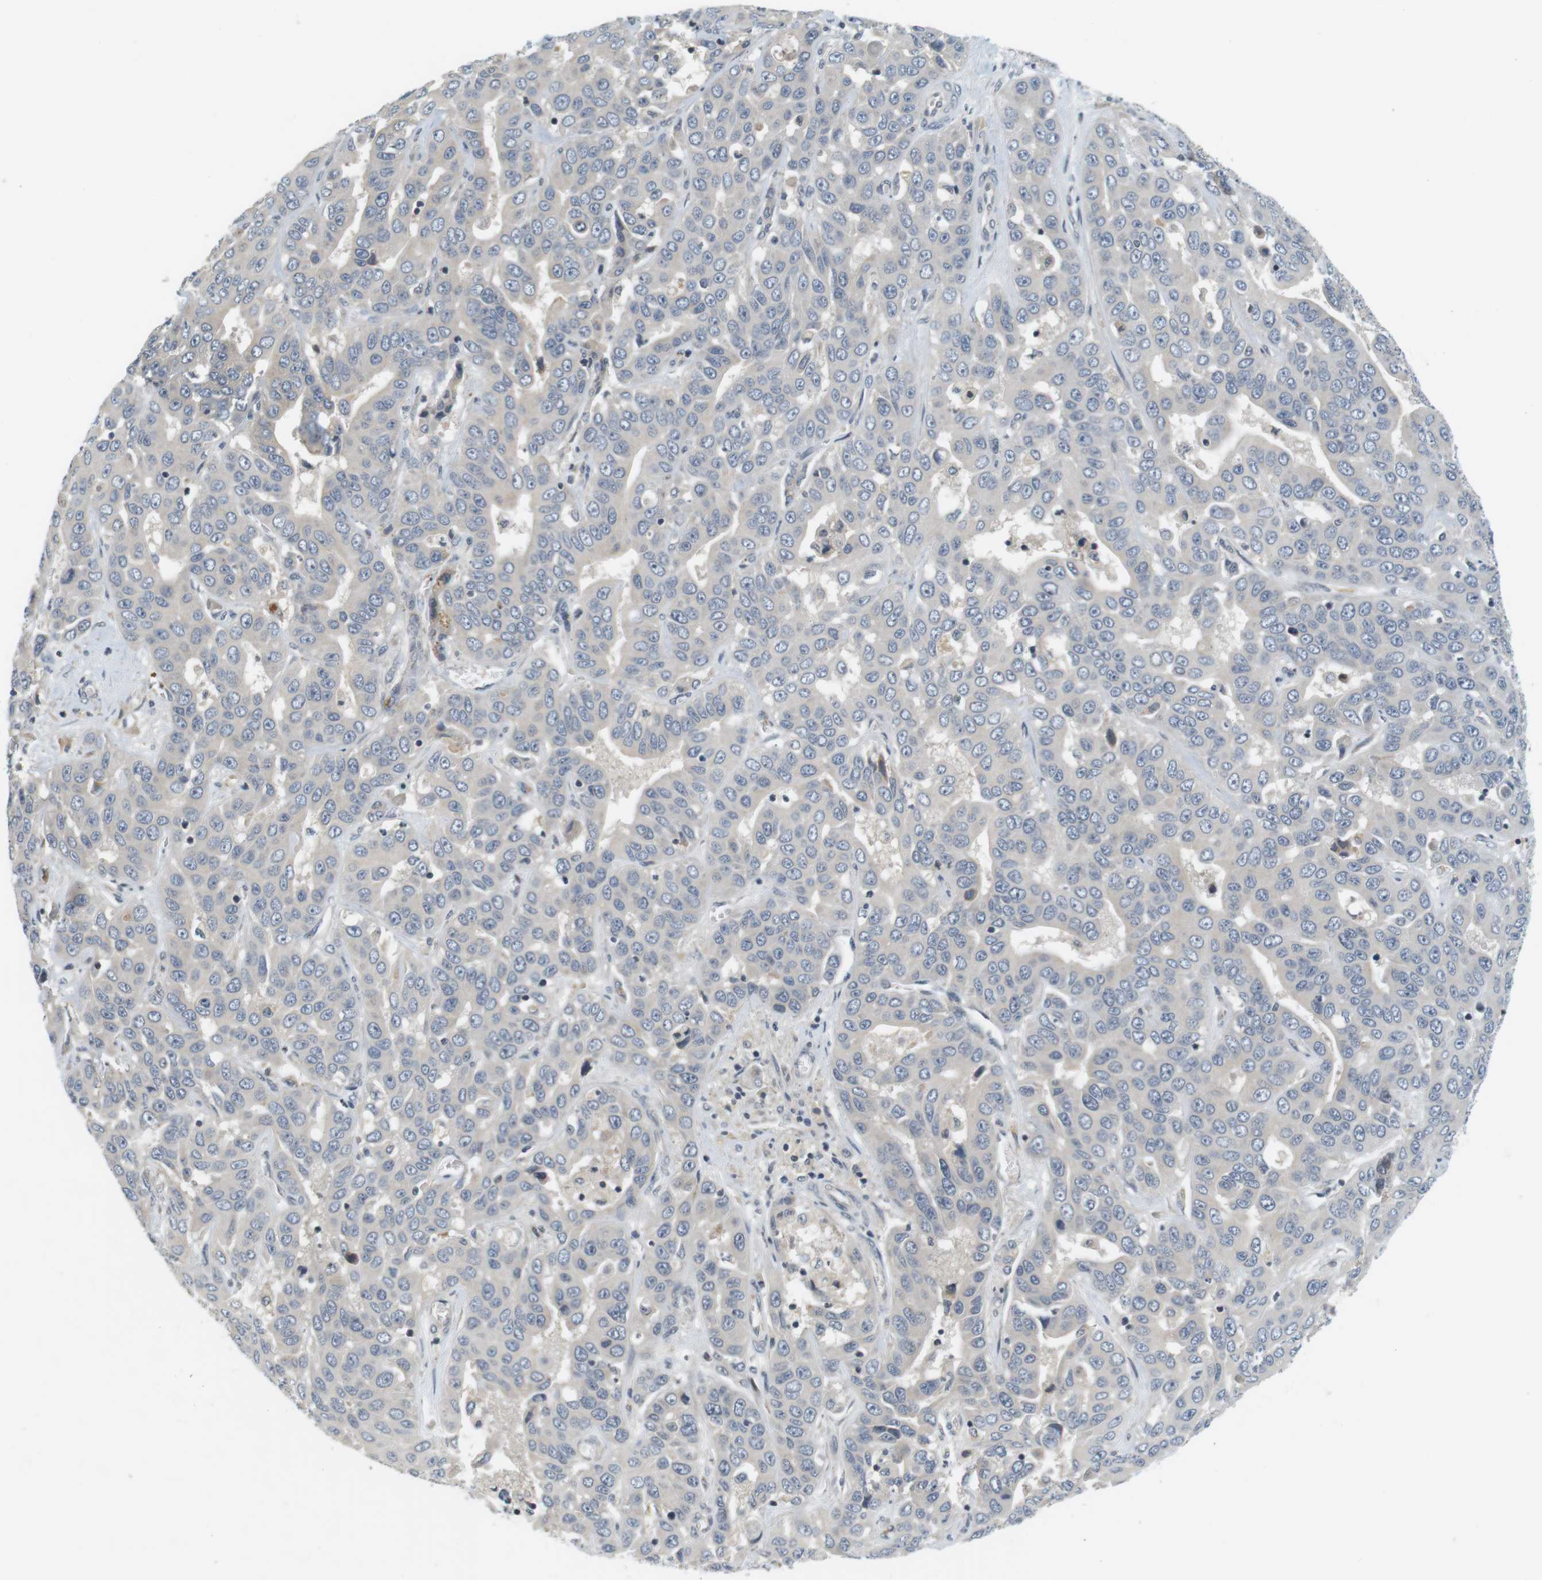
{"staining": {"intensity": "negative", "quantity": "none", "location": "none"}, "tissue": "liver cancer", "cell_type": "Tumor cells", "image_type": "cancer", "snomed": [{"axis": "morphology", "description": "Cholangiocarcinoma"}, {"axis": "topography", "description": "Liver"}], "caption": "IHC photomicrograph of human liver cholangiocarcinoma stained for a protein (brown), which demonstrates no positivity in tumor cells.", "gene": "WNT7A", "patient": {"sex": "female", "age": 52}}